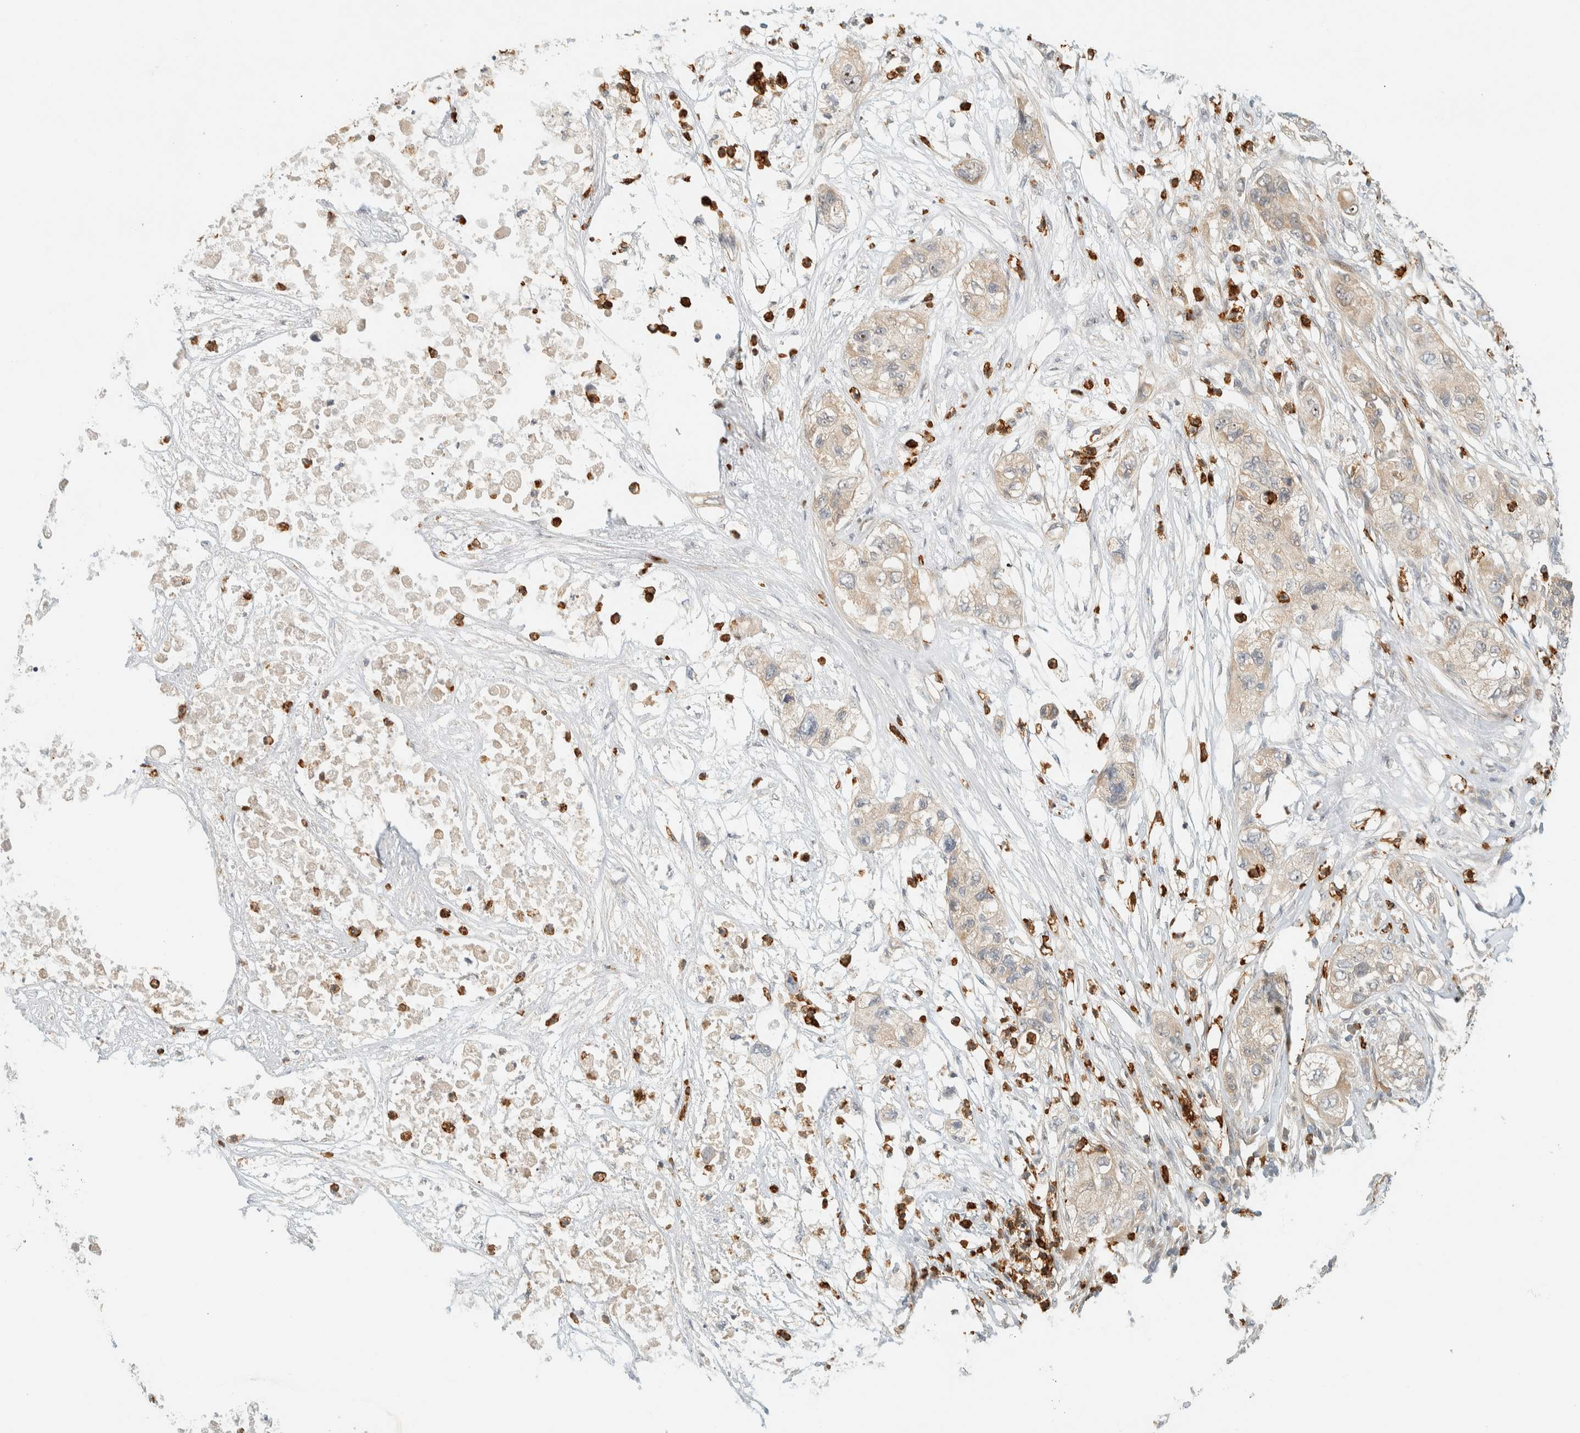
{"staining": {"intensity": "weak", "quantity": "25%-75%", "location": "cytoplasmic/membranous"}, "tissue": "pancreatic cancer", "cell_type": "Tumor cells", "image_type": "cancer", "snomed": [{"axis": "morphology", "description": "Adenocarcinoma, NOS"}, {"axis": "topography", "description": "Pancreas"}], "caption": "Immunohistochemical staining of adenocarcinoma (pancreatic) exhibits low levels of weak cytoplasmic/membranous protein expression in about 25%-75% of tumor cells.", "gene": "CCDC171", "patient": {"sex": "female", "age": 78}}